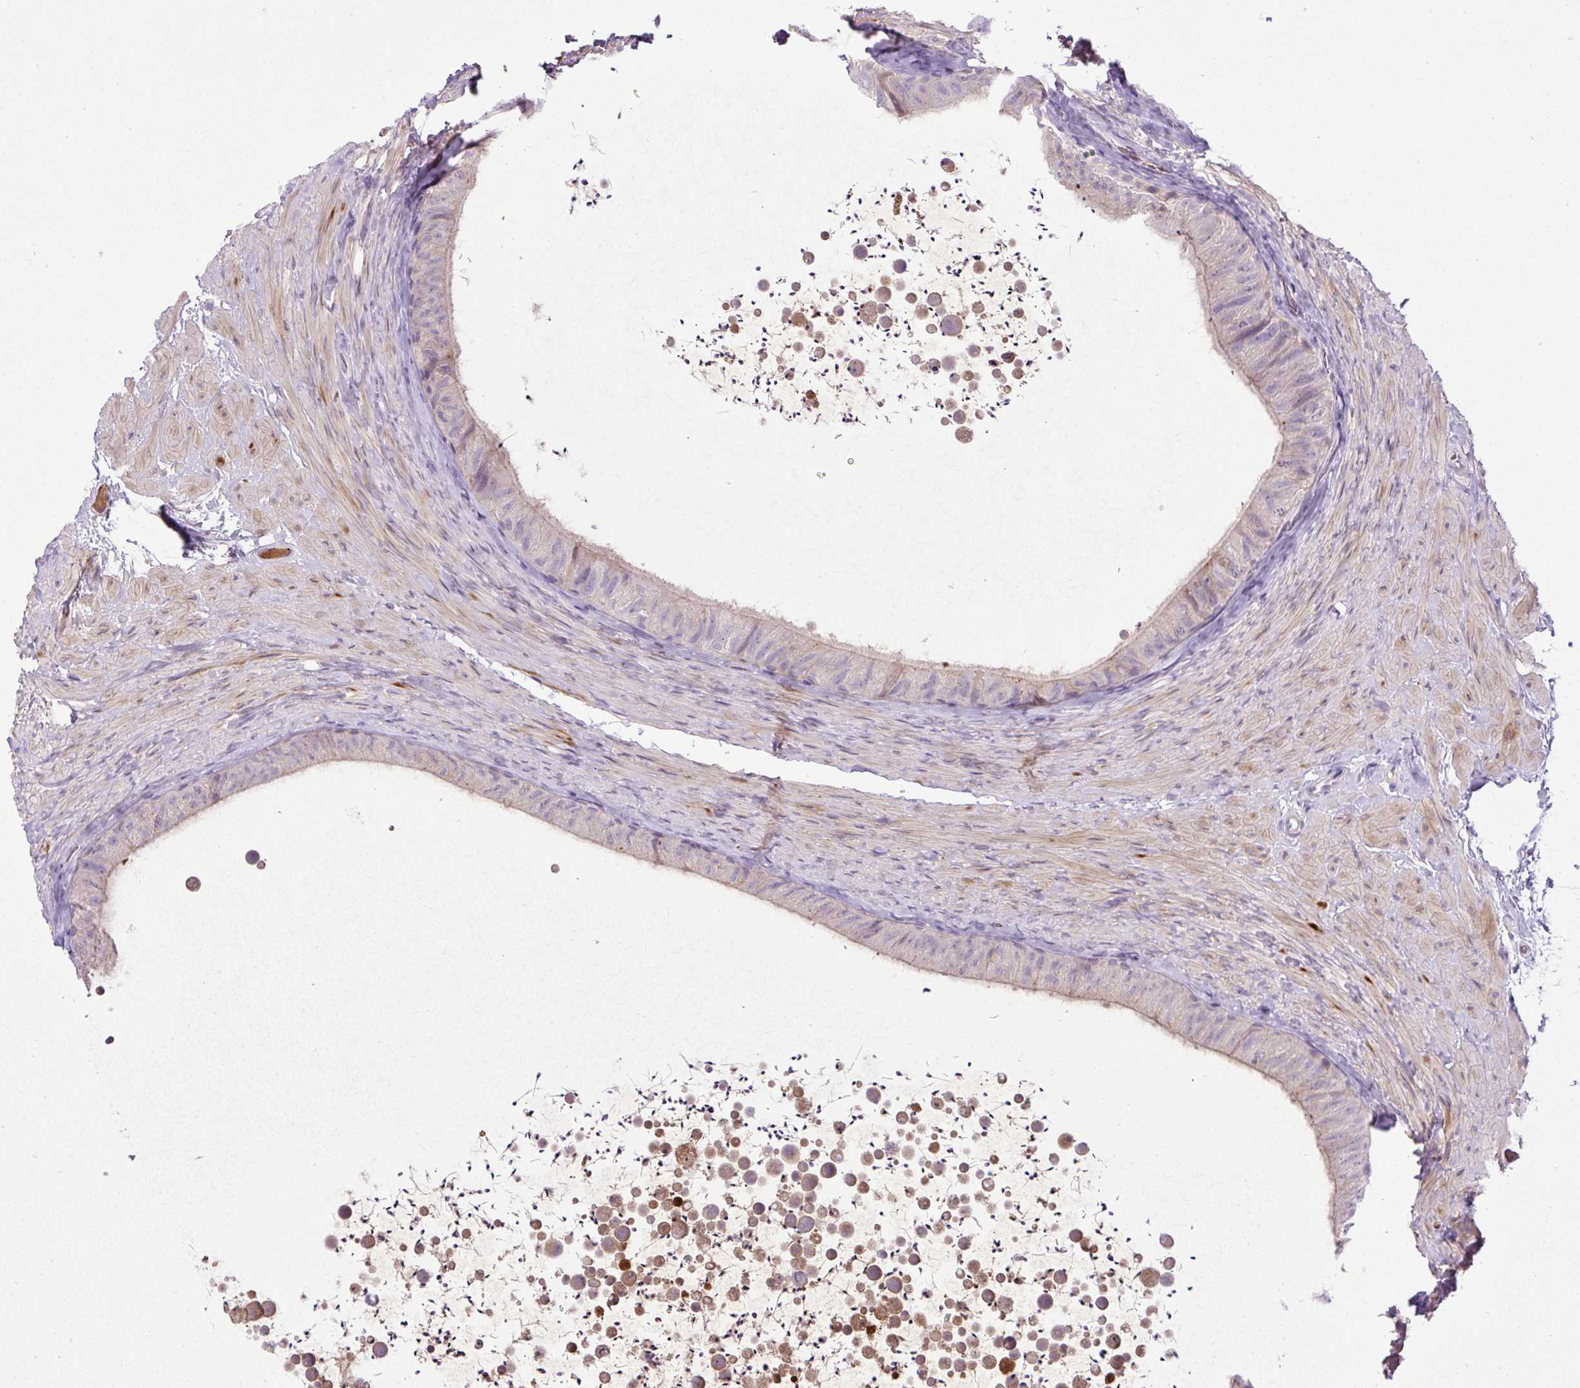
{"staining": {"intensity": "weak", "quantity": "<25%", "location": "cytoplasmic/membranous"}, "tissue": "epididymis", "cell_type": "Glandular cells", "image_type": "normal", "snomed": [{"axis": "morphology", "description": "Normal tissue, NOS"}, {"axis": "topography", "description": "Epididymis, spermatic cord, NOS"}, {"axis": "topography", "description": "Epididymis"}], "caption": "The immunohistochemistry (IHC) photomicrograph has no significant staining in glandular cells of epididymis.", "gene": "LEFTY1", "patient": {"sex": "male", "age": 31}}